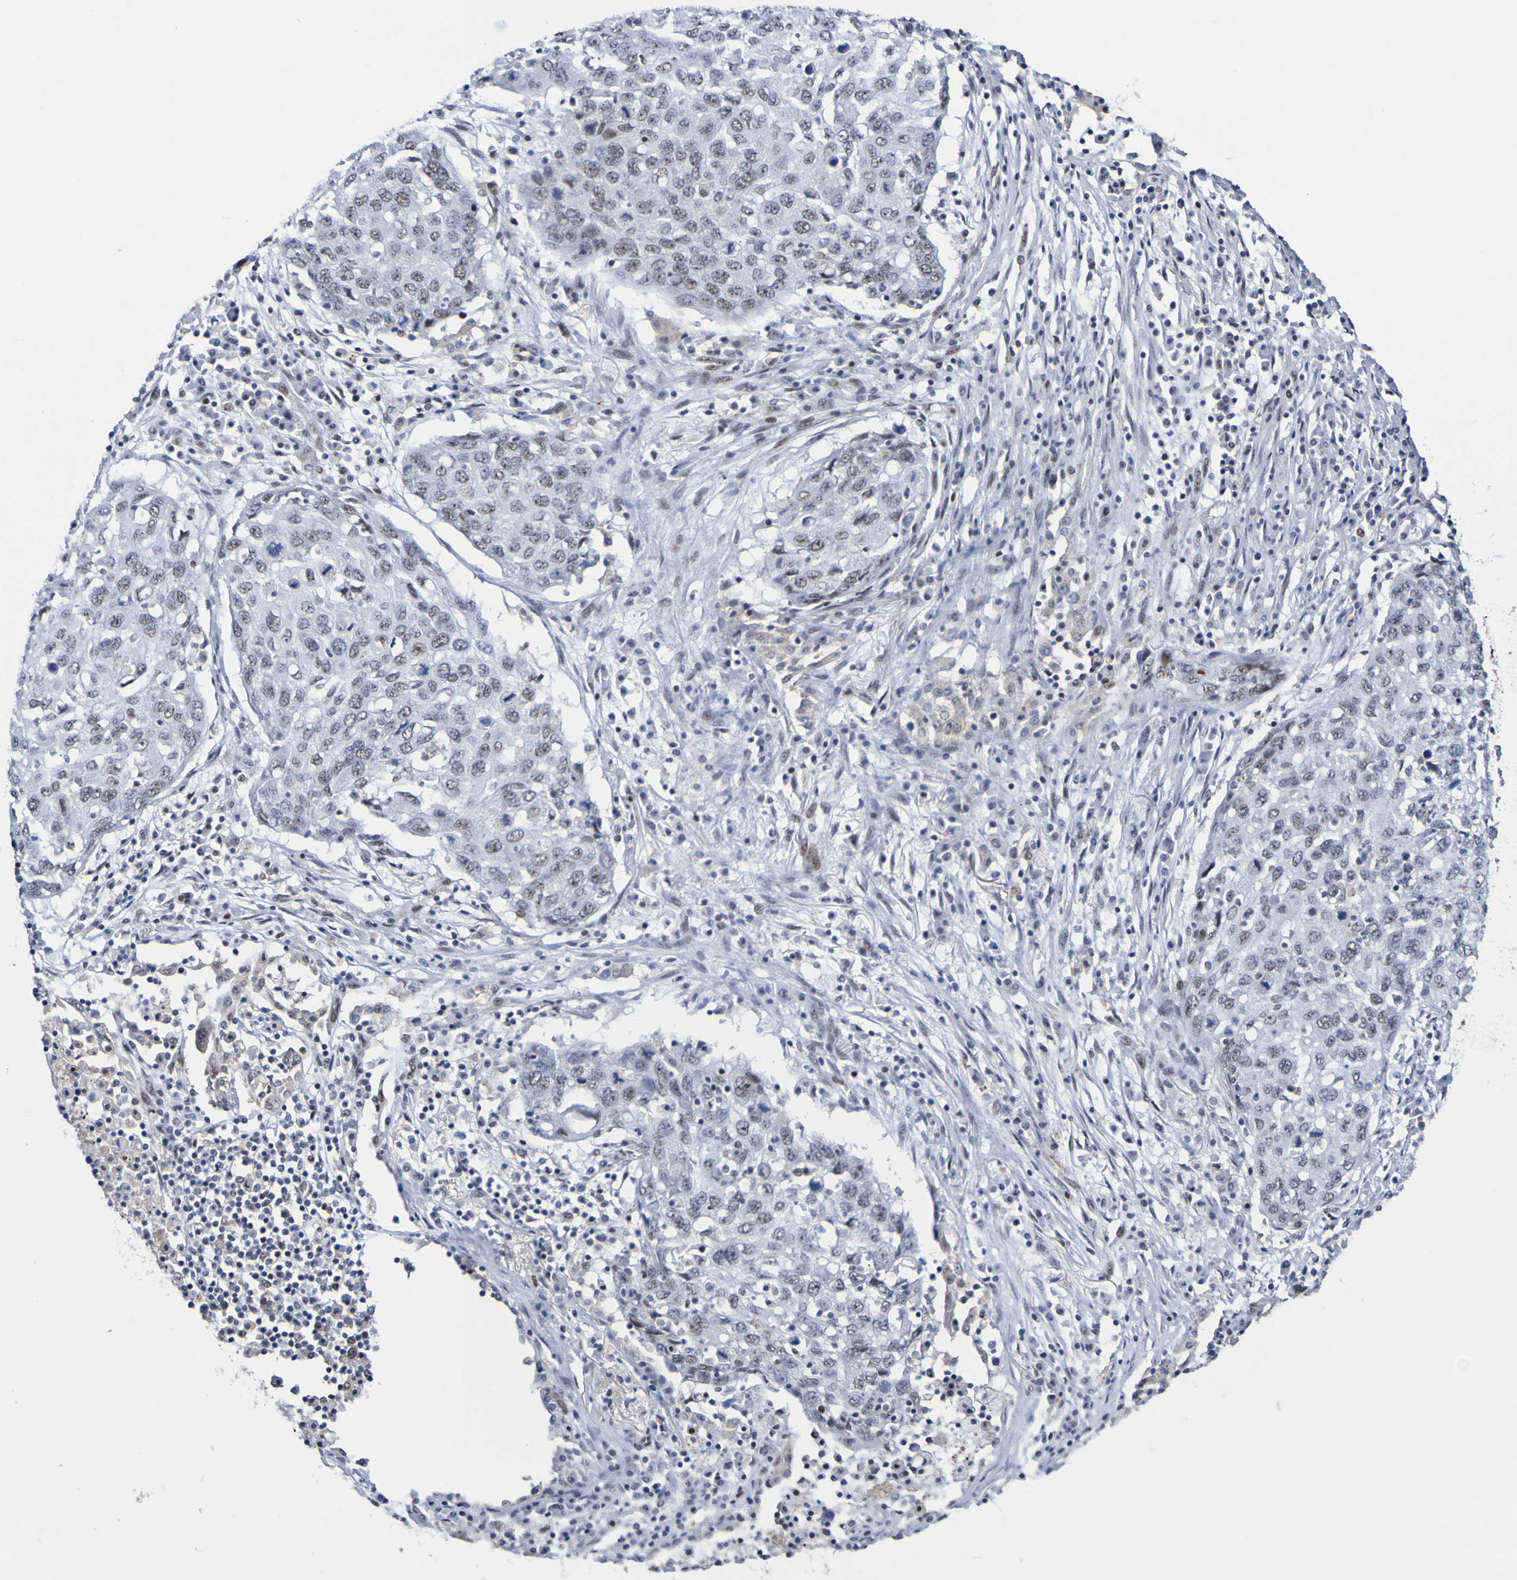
{"staining": {"intensity": "weak", "quantity": "25%-75%", "location": "nuclear"}, "tissue": "lung cancer", "cell_type": "Tumor cells", "image_type": "cancer", "snomed": [{"axis": "morphology", "description": "Squamous cell carcinoma, NOS"}, {"axis": "topography", "description": "Lung"}], "caption": "Weak nuclear expression is appreciated in about 25%-75% of tumor cells in squamous cell carcinoma (lung).", "gene": "CDC5L", "patient": {"sex": "female", "age": 63}}